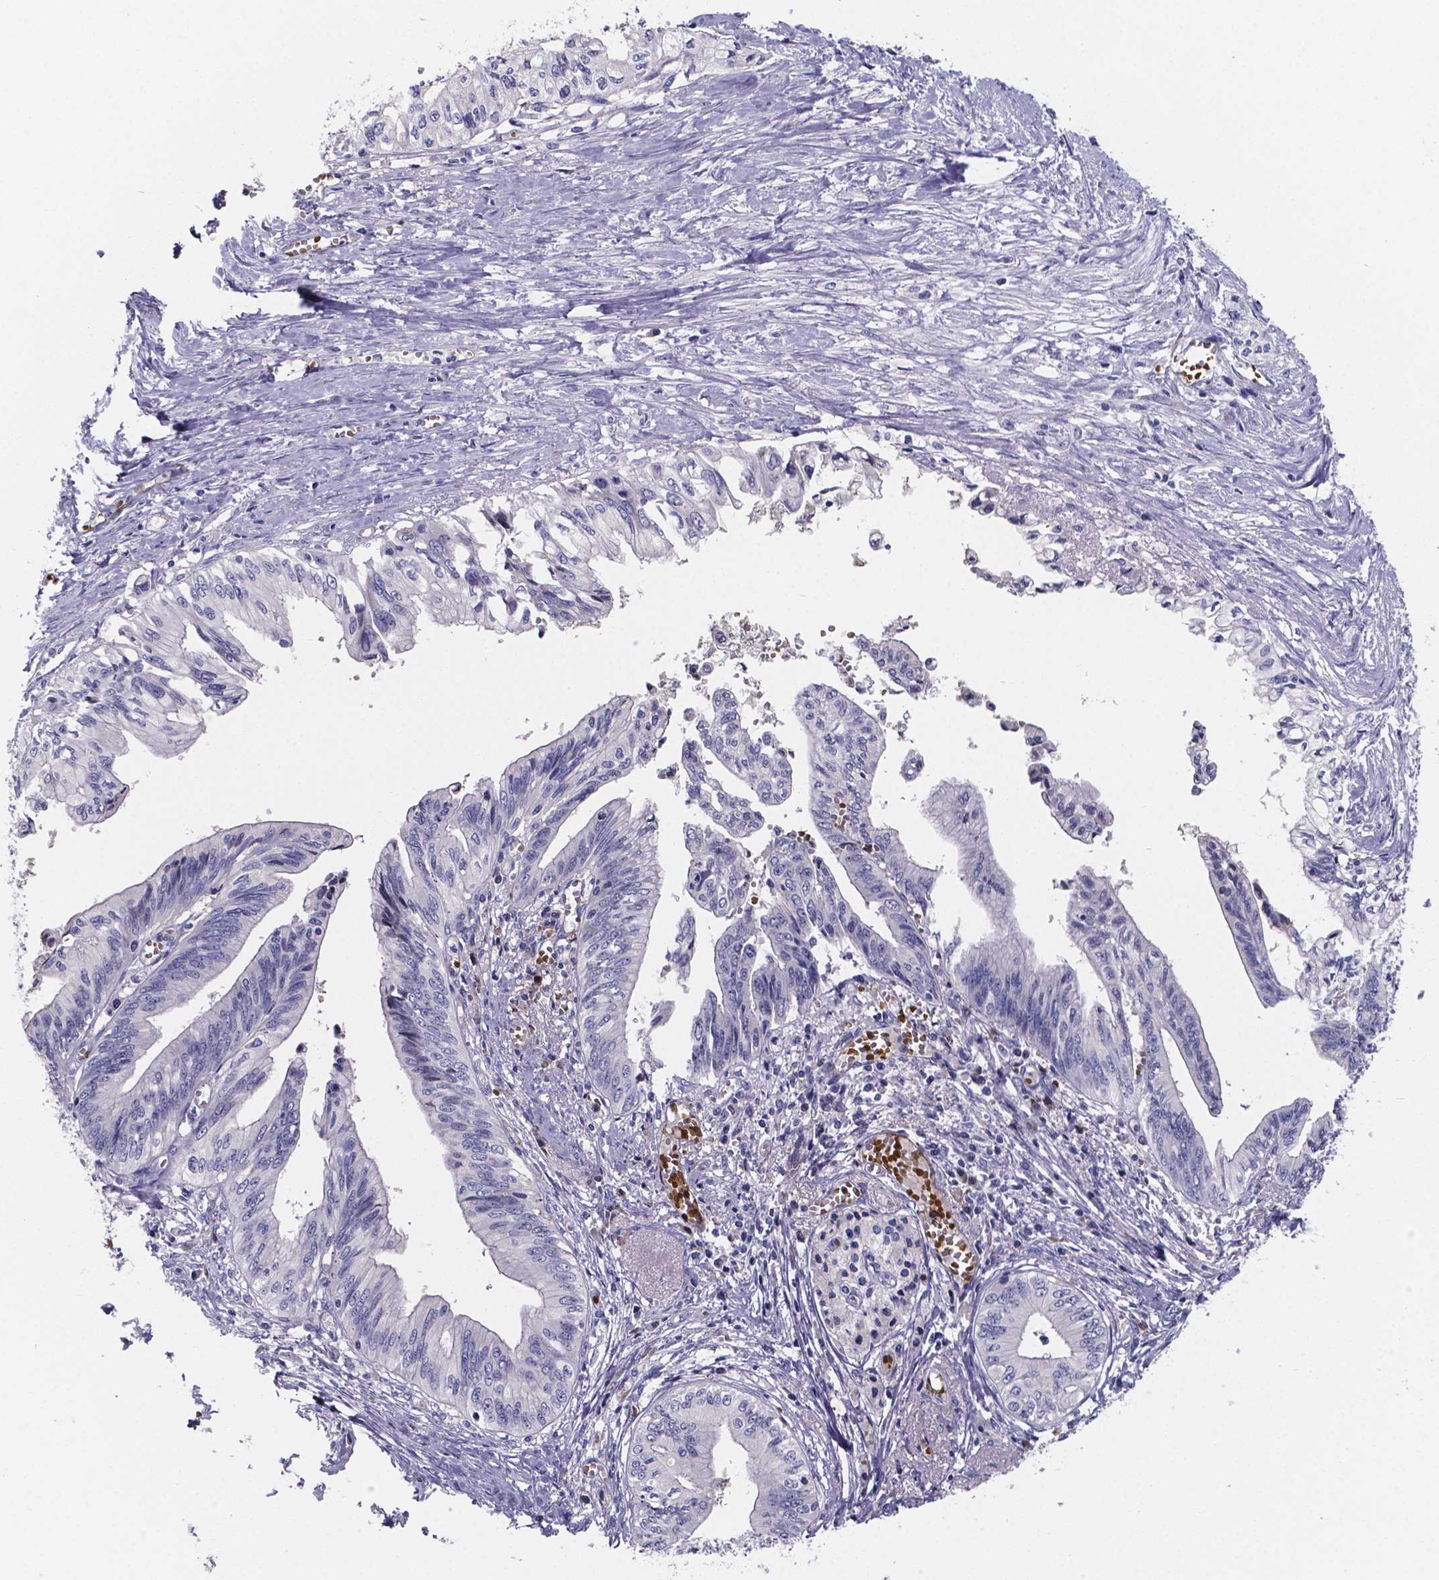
{"staining": {"intensity": "negative", "quantity": "none", "location": "none"}, "tissue": "pancreatic cancer", "cell_type": "Tumor cells", "image_type": "cancer", "snomed": [{"axis": "morphology", "description": "Adenocarcinoma, NOS"}, {"axis": "topography", "description": "Pancreas"}], "caption": "This is an immunohistochemistry (IHC) photomicrograph of pancreatic cancer (adenocarcinoma). There is no positivity in tumor cells.", "gene": "GABRA3", "patient": {"sex": "female", "age": 61}}